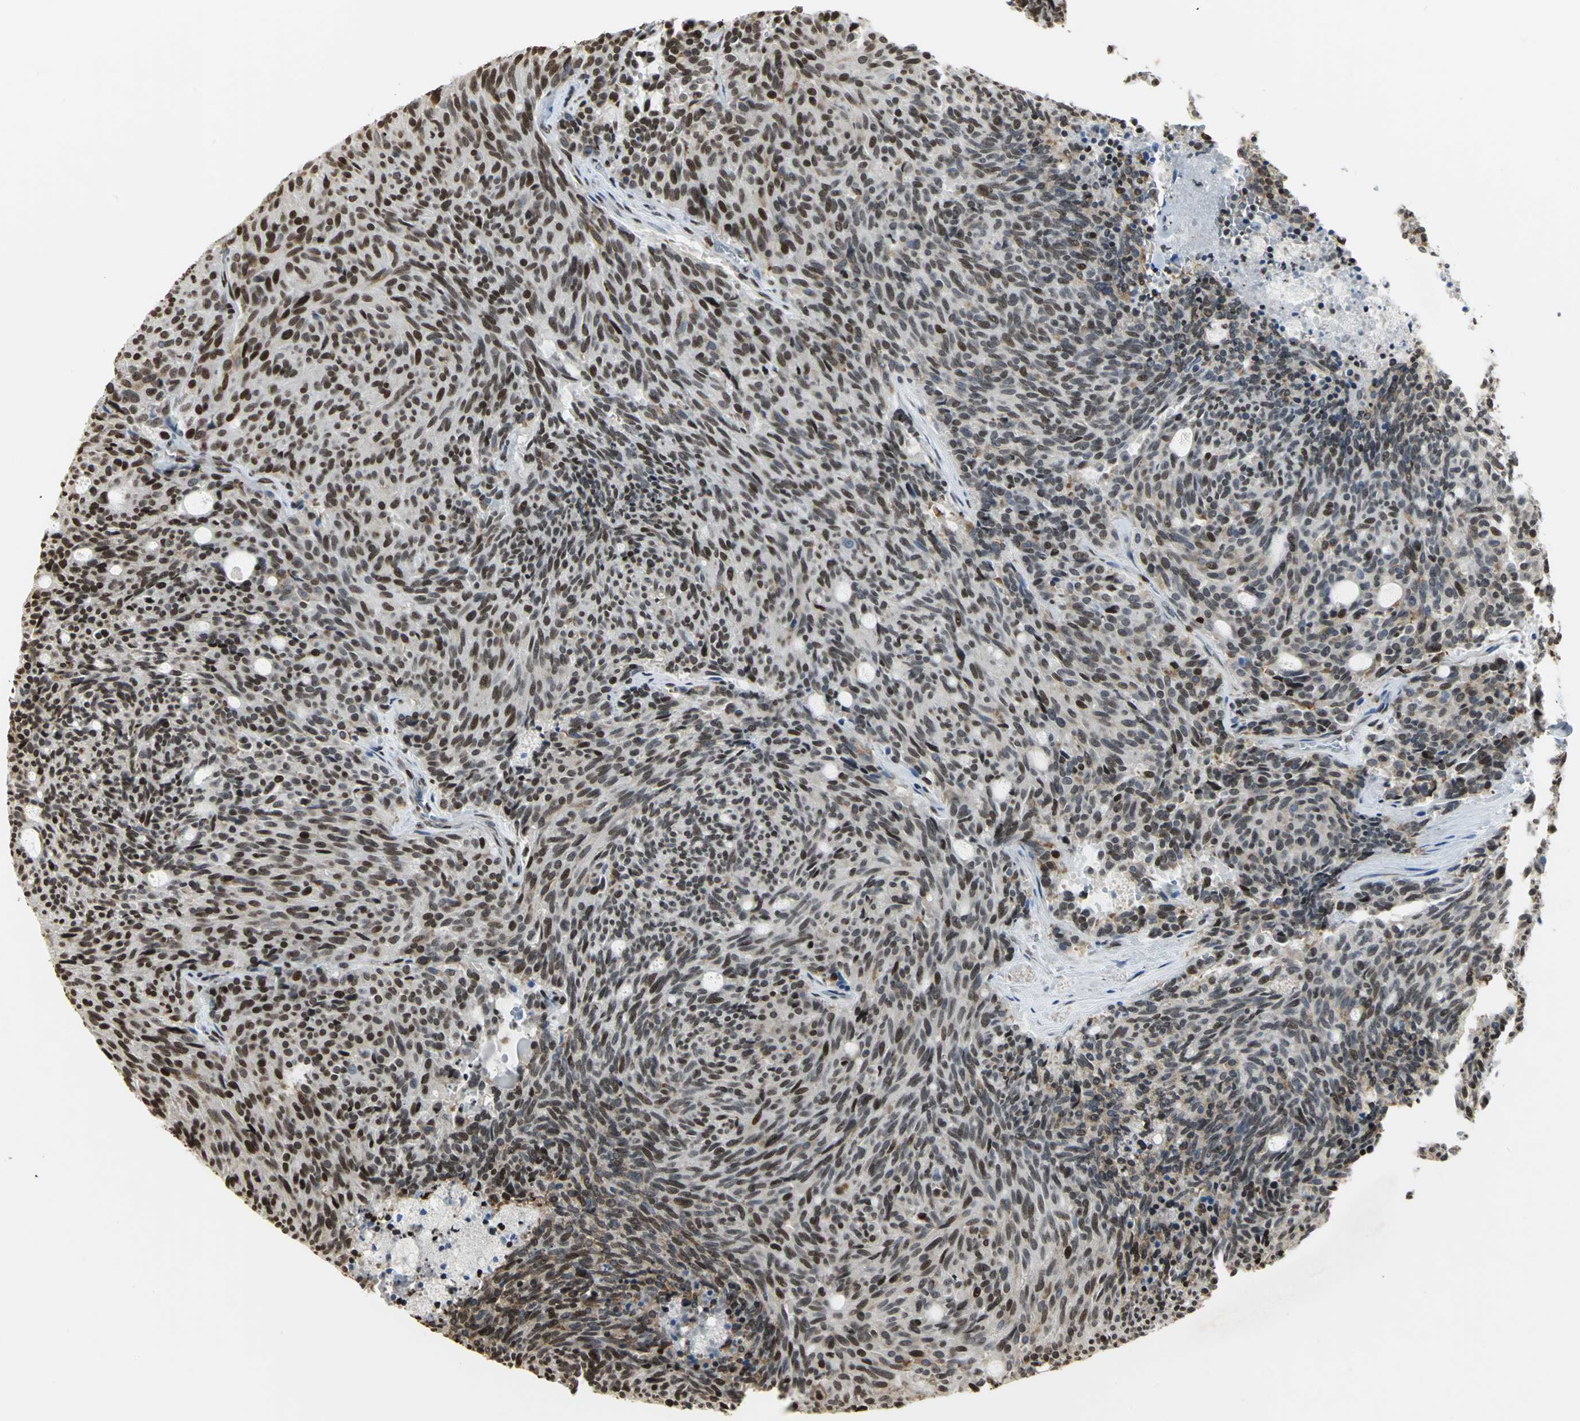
{"staining": {"intensity": "strong", "quantity": ">75%", "location": "nuclear"}, "tissue": "carcinoid", "cell_type": "Tumor cells", "image_type": "cancer", "snomed": [{"axis": "morphology", "description": "Carcinoid, malignant, NOS"}, {"axis": "topography", "description": "Pancreas"}], "caption": "Protein expression analysis of malignant carcinoid displays strong nuclear positivity in approximately >75% of tumor cells.", "gene": "HMGB1", "patient": {"sex": "female", "age": 54}}